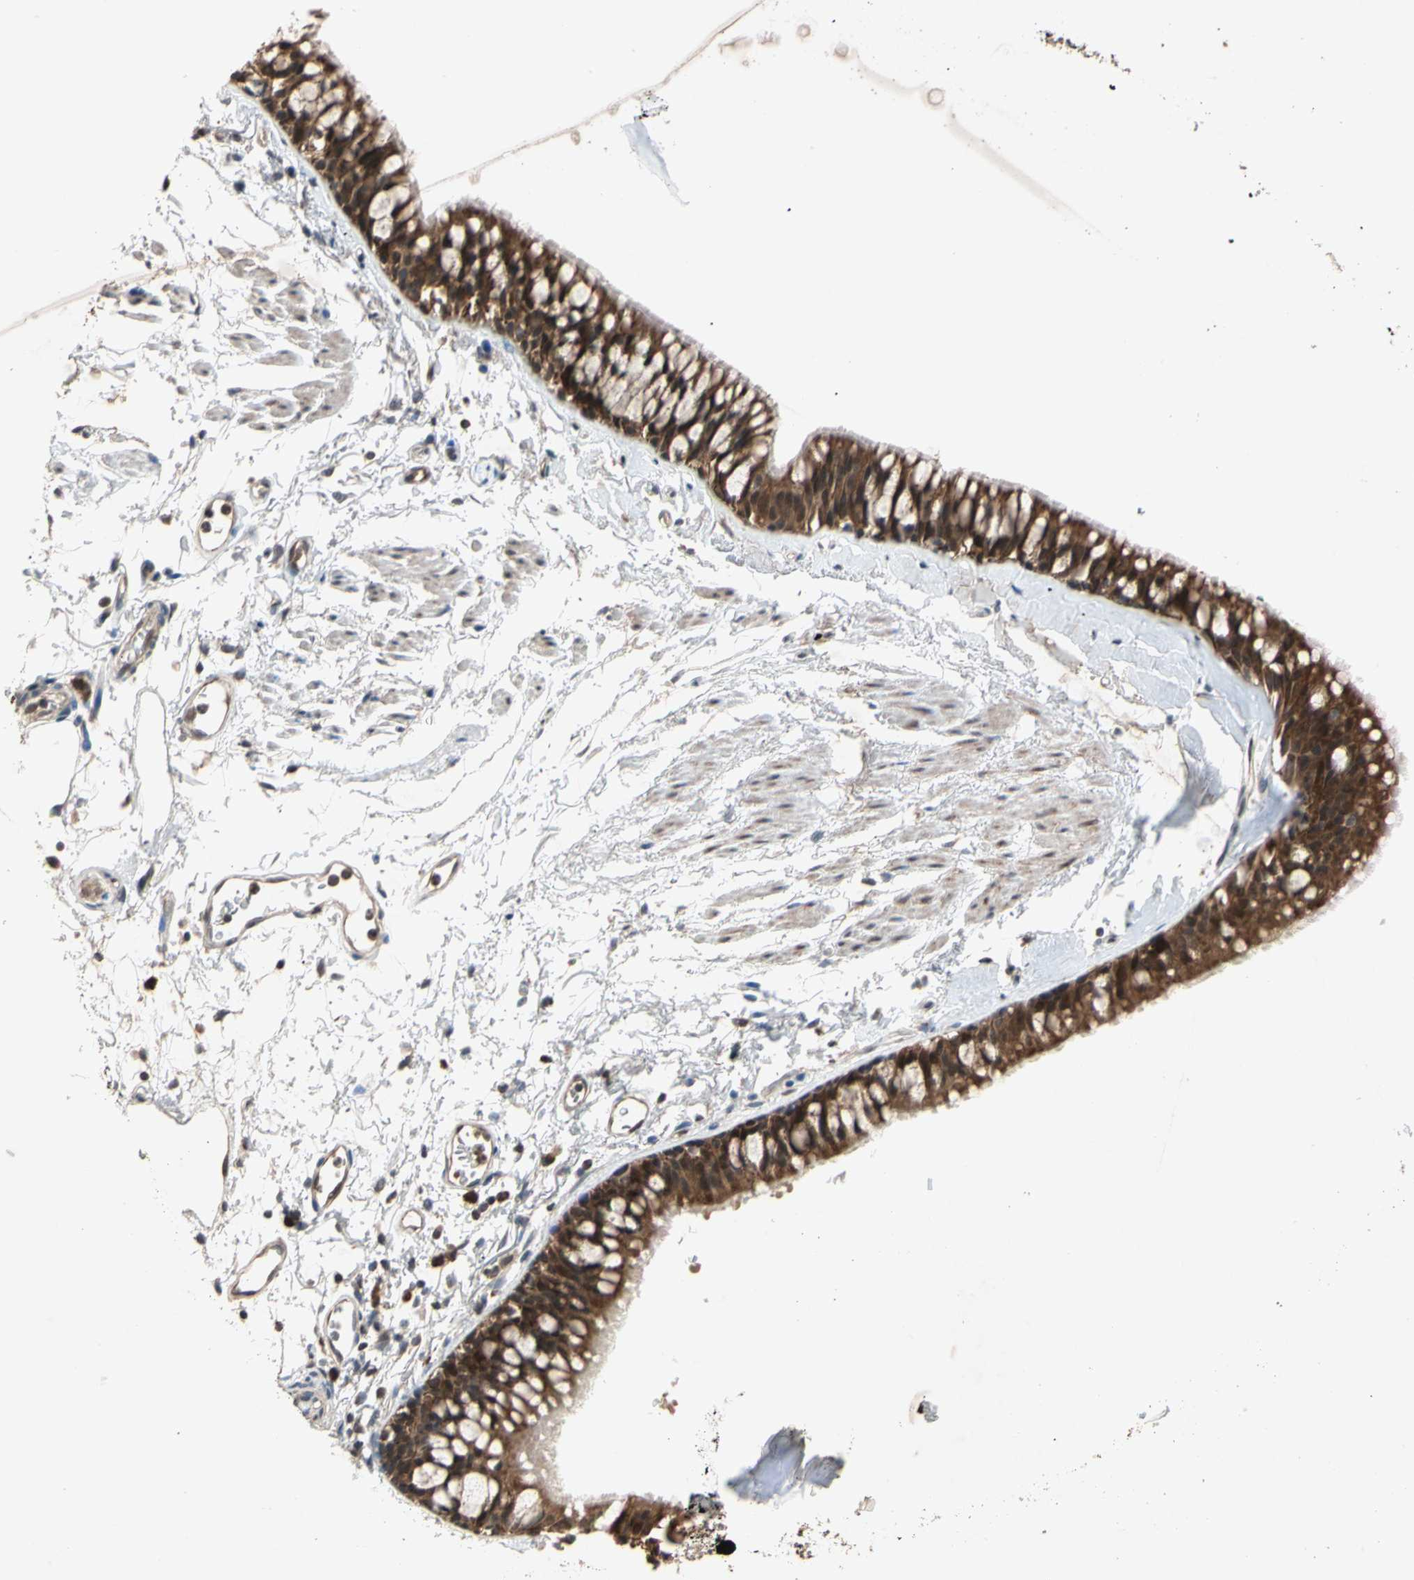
{"staining": {"intensity": "strong", "quantity": ">75%", "location": "cytoplasmic/membranous,nuclear"}, "tissue": "bronchus", "cell_type": "Respiratory epithelial cells", "image_type": "normal", "snomed": [{"axis": "morphology", "description": "Normal tissue, NOS"}, {"axis": "topography", "description": "Bronchus"}], "caption": "This histopathology image reveals immunohistochemistry (IHC) staining of normal human bronchus, with high strong cytoplasmic/membranous,nuclear positivity in approximately >75% of respiratory epithelial cells.", "gene": "MTHFS", "patient": {"sex": "female", "age": 73}}